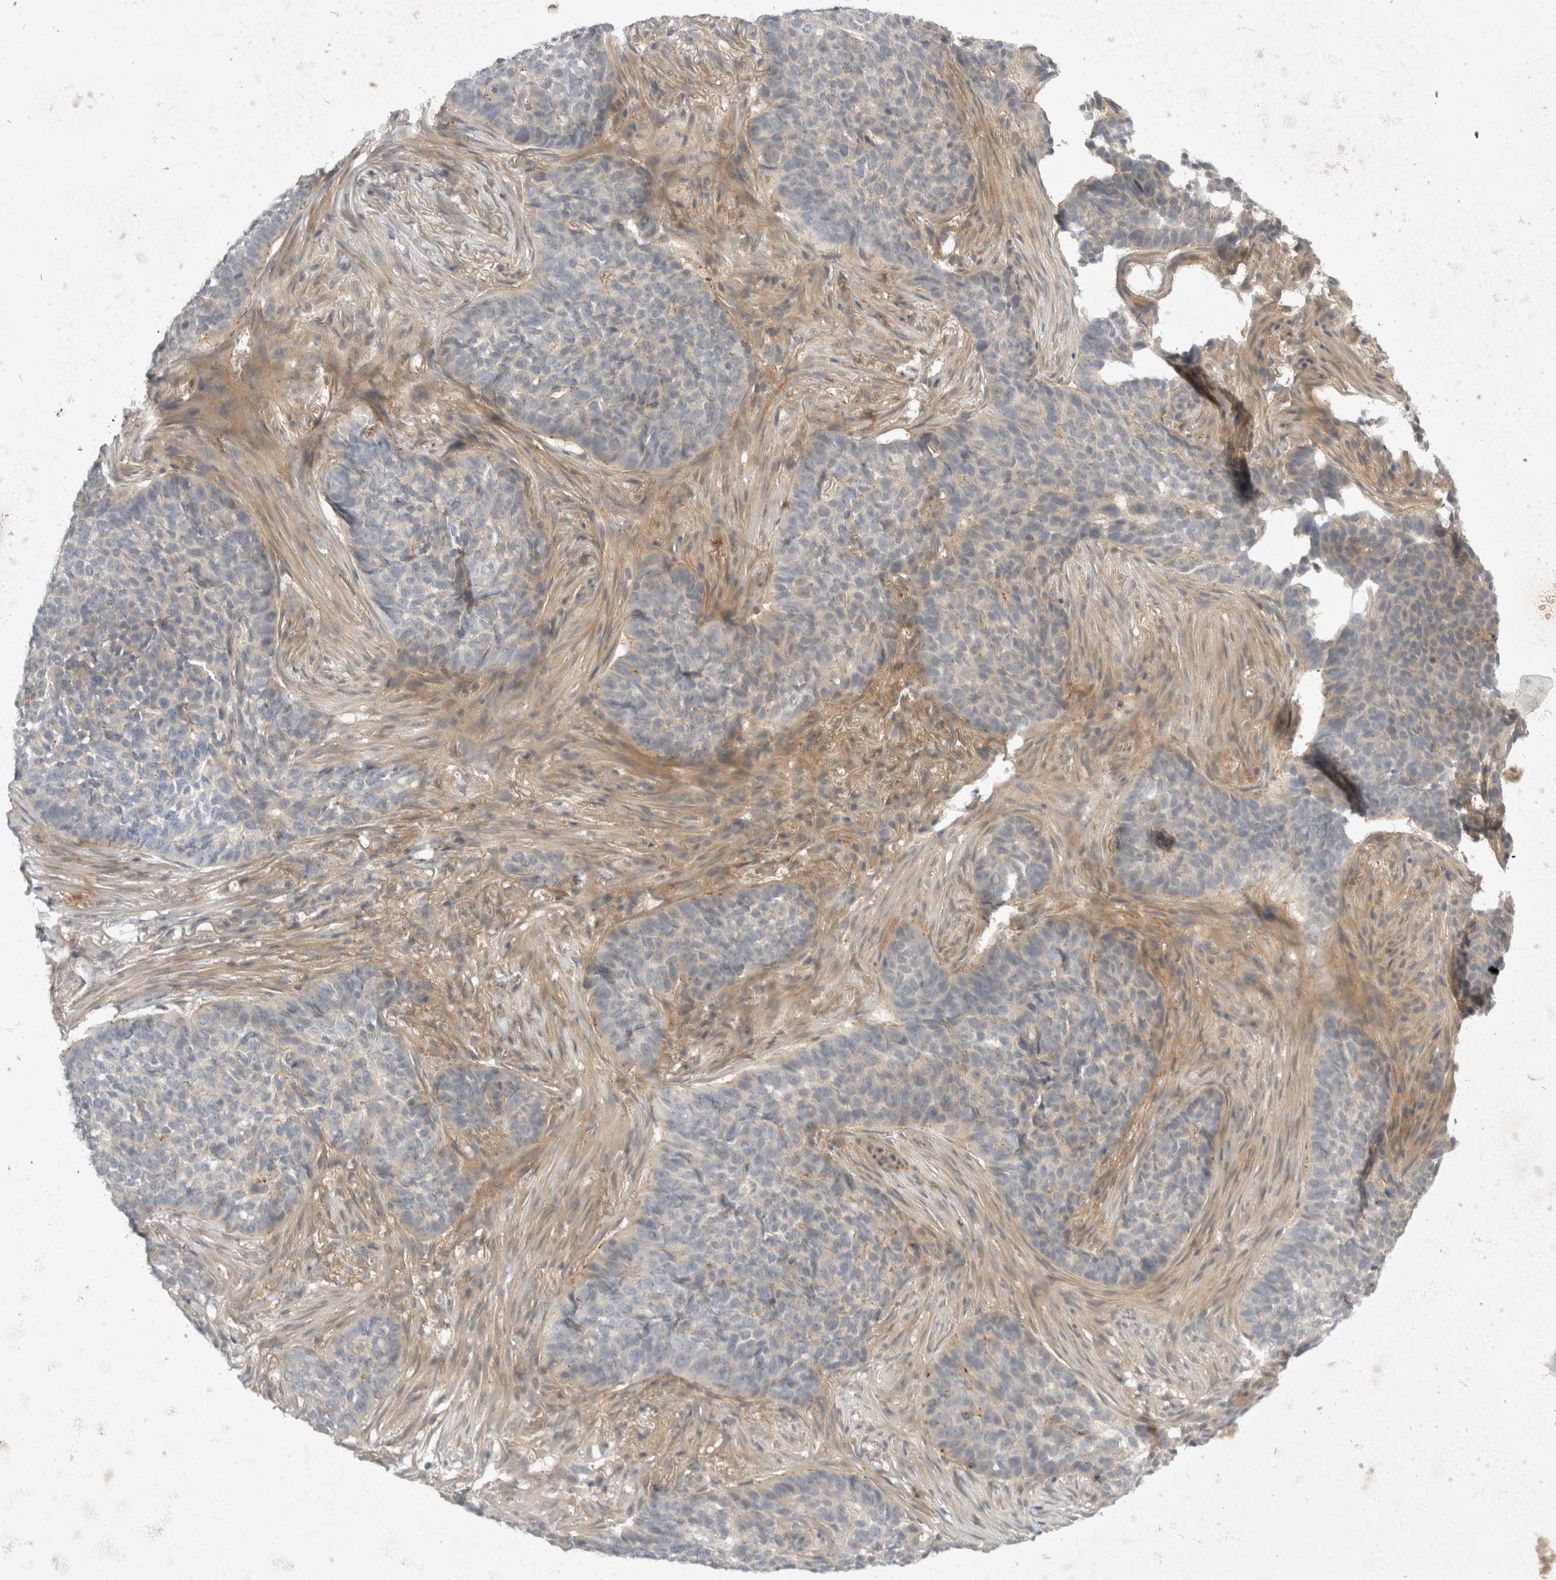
{"staining": {"intensity": "negative", "quantity": "none", "location": "none"}, "tissue": "skin cancer", "cell_type": "Tumor cells", "image_type": "cancer", "snomed": [{"axis": "morphology", "description": "Basal cell carcinoma"}, {"axis": "topography", "description": "Skin"}], "caption": "Tumor cells show no significant expression in basal cell carcinoma (skin).", "gene": "TOM1L2", "patient": {"sex": "male", "age": 85}}